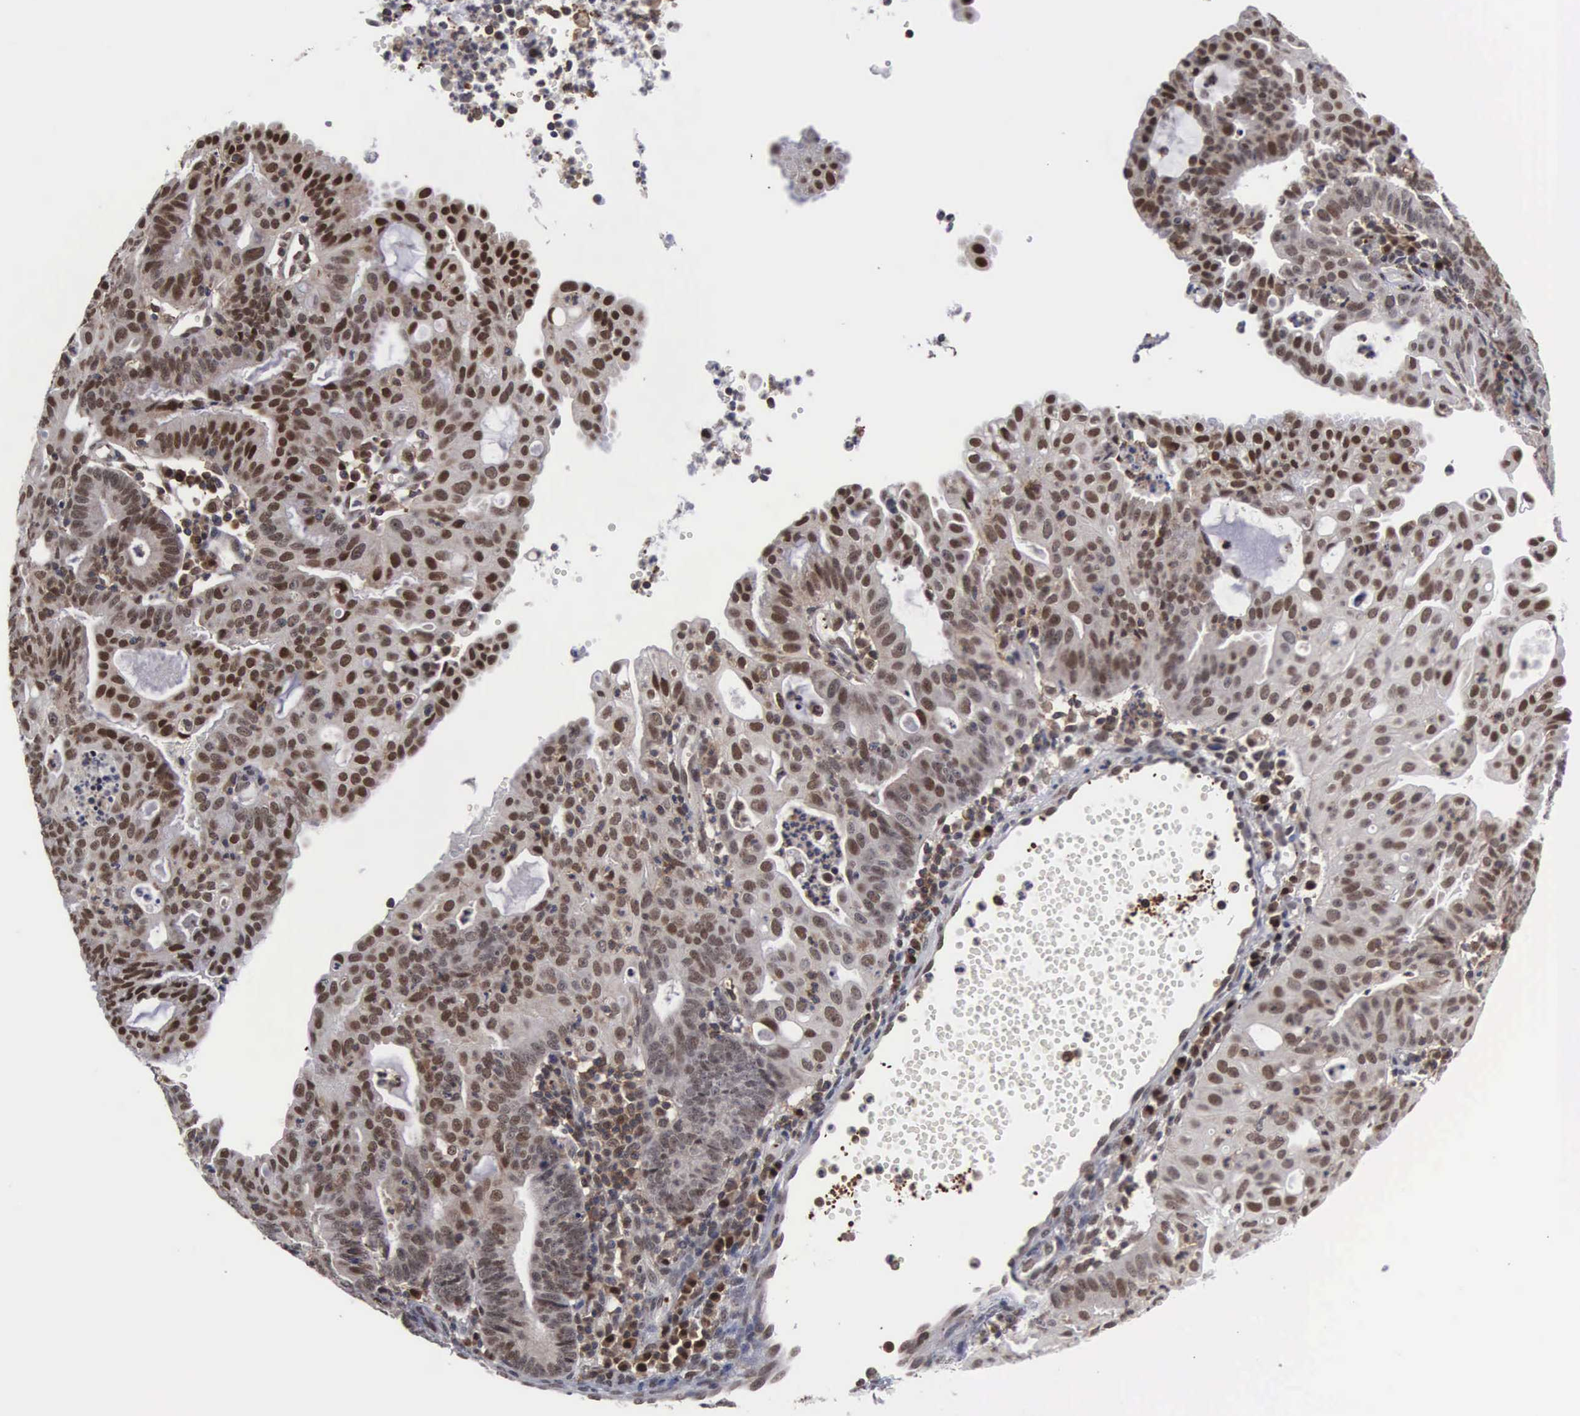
{"staining": {"intensity": "strong", "quantity": ">75%", "location": "nuclear"}, "tissue": "endometrial cancer", "cell_type": "Tumor cells", "image_type": "cancer", "snomed": [{"axis": "morphology", "description": "Adenocarcinoma, NOS"}, {"axis": "topography", "description": "Endometrium"}], "caption": "Brown immunohistochemical staining in endometrial adenocarcinoma reveals strong nuclear expression in approximately >75% of tumor cells.", "gene": "TRMT5", "patient": {"sex": "female", "age": 60}}